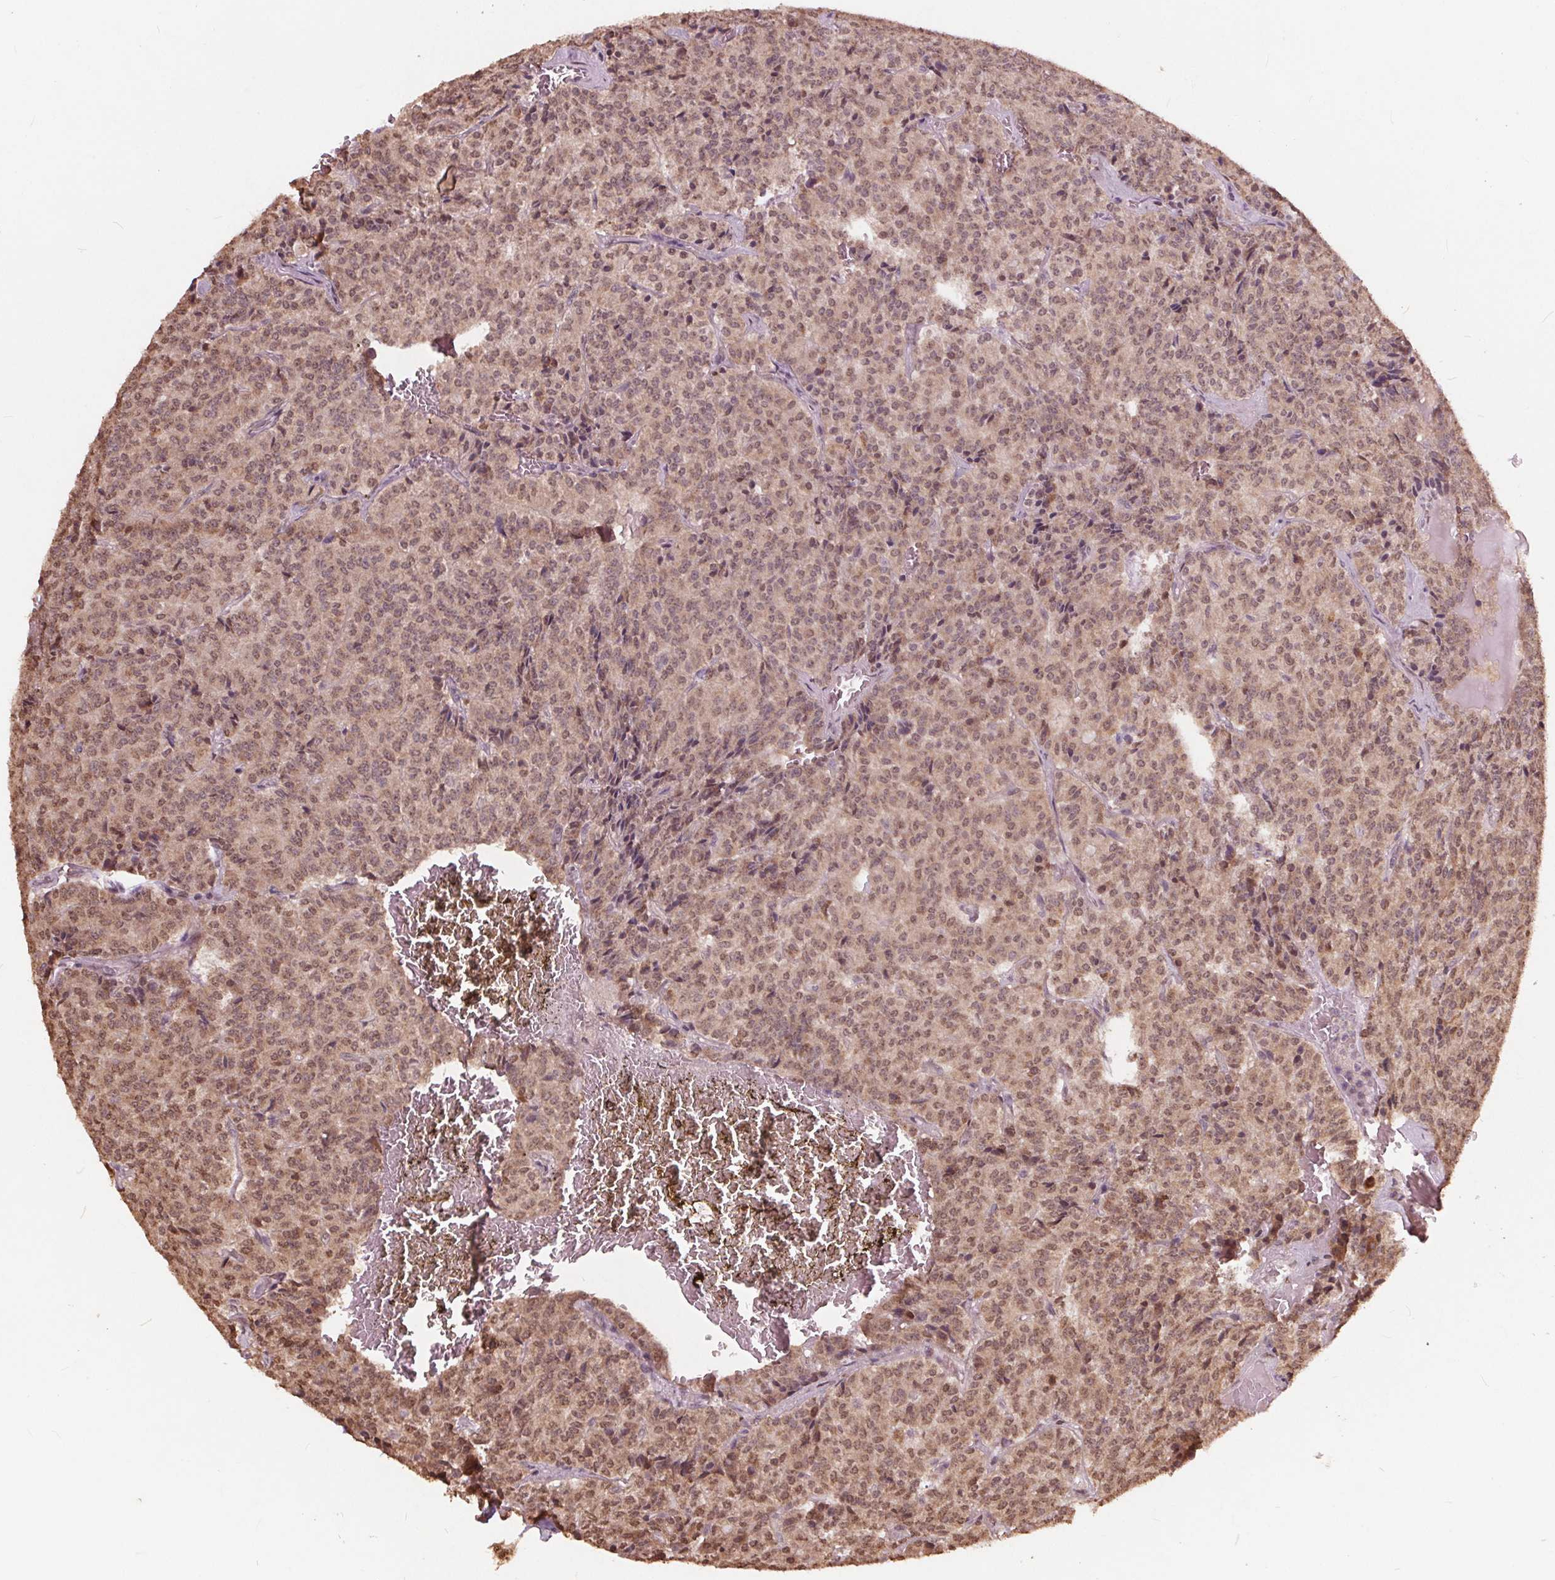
{"staining": {"intensity": "moderate", "quantity": ">75%", "location": "cytoplasmic/membranous,nuclear"}, "tissue": "carcinoid", "cell_type": "Tumor cells", "image_type": "cancer", "snomed": [{"axis": "morphology", "description": "Carcinoid, malignant, NOS"}, {"axis": "topography", "description": "Lung"}], "caption": "Human carcinoid (malignant) stained with a protein marker demonstrates moderate staining in tumor cells.", "gene": "HIF1AN", "patient": {"sex": "male", "age": 70}}